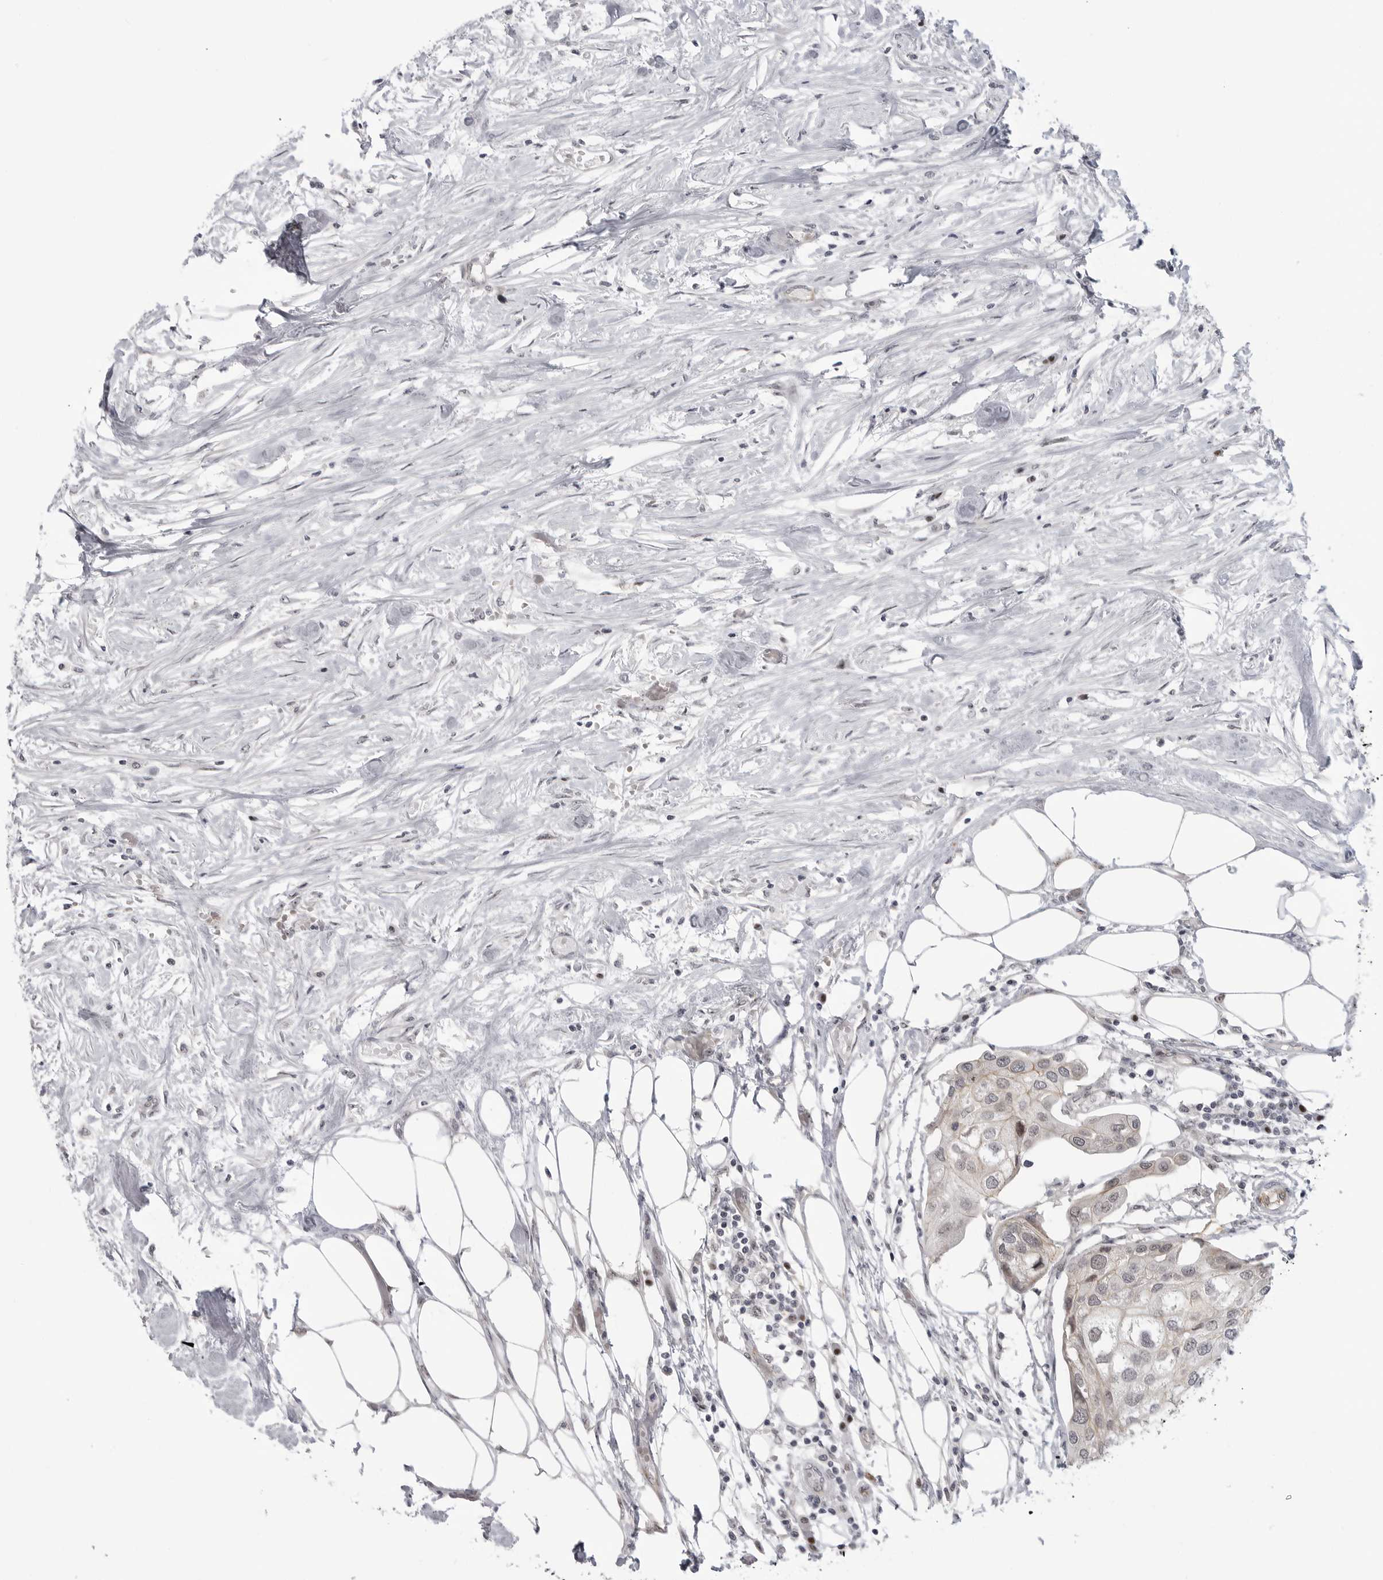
{"staining": {"intensity": "negative", "quantity": "none", "location": "none"}, "tissue": "urothelial cancer", "cell_type": "Tumor cells", "image_type": "cancer", "snomed": [{"axis": "morphology", "description": "Urothelial carcinoma, High grade"}, {"axis": "topography", "description": "Urinary bladder"}], "caption": "Histopathology image shows no protein staining in tumor cells of high-grade urothelial carcinoma tissue.", "gene": "CEP295NL", "patient": {"sex": "male", "age": 64}}